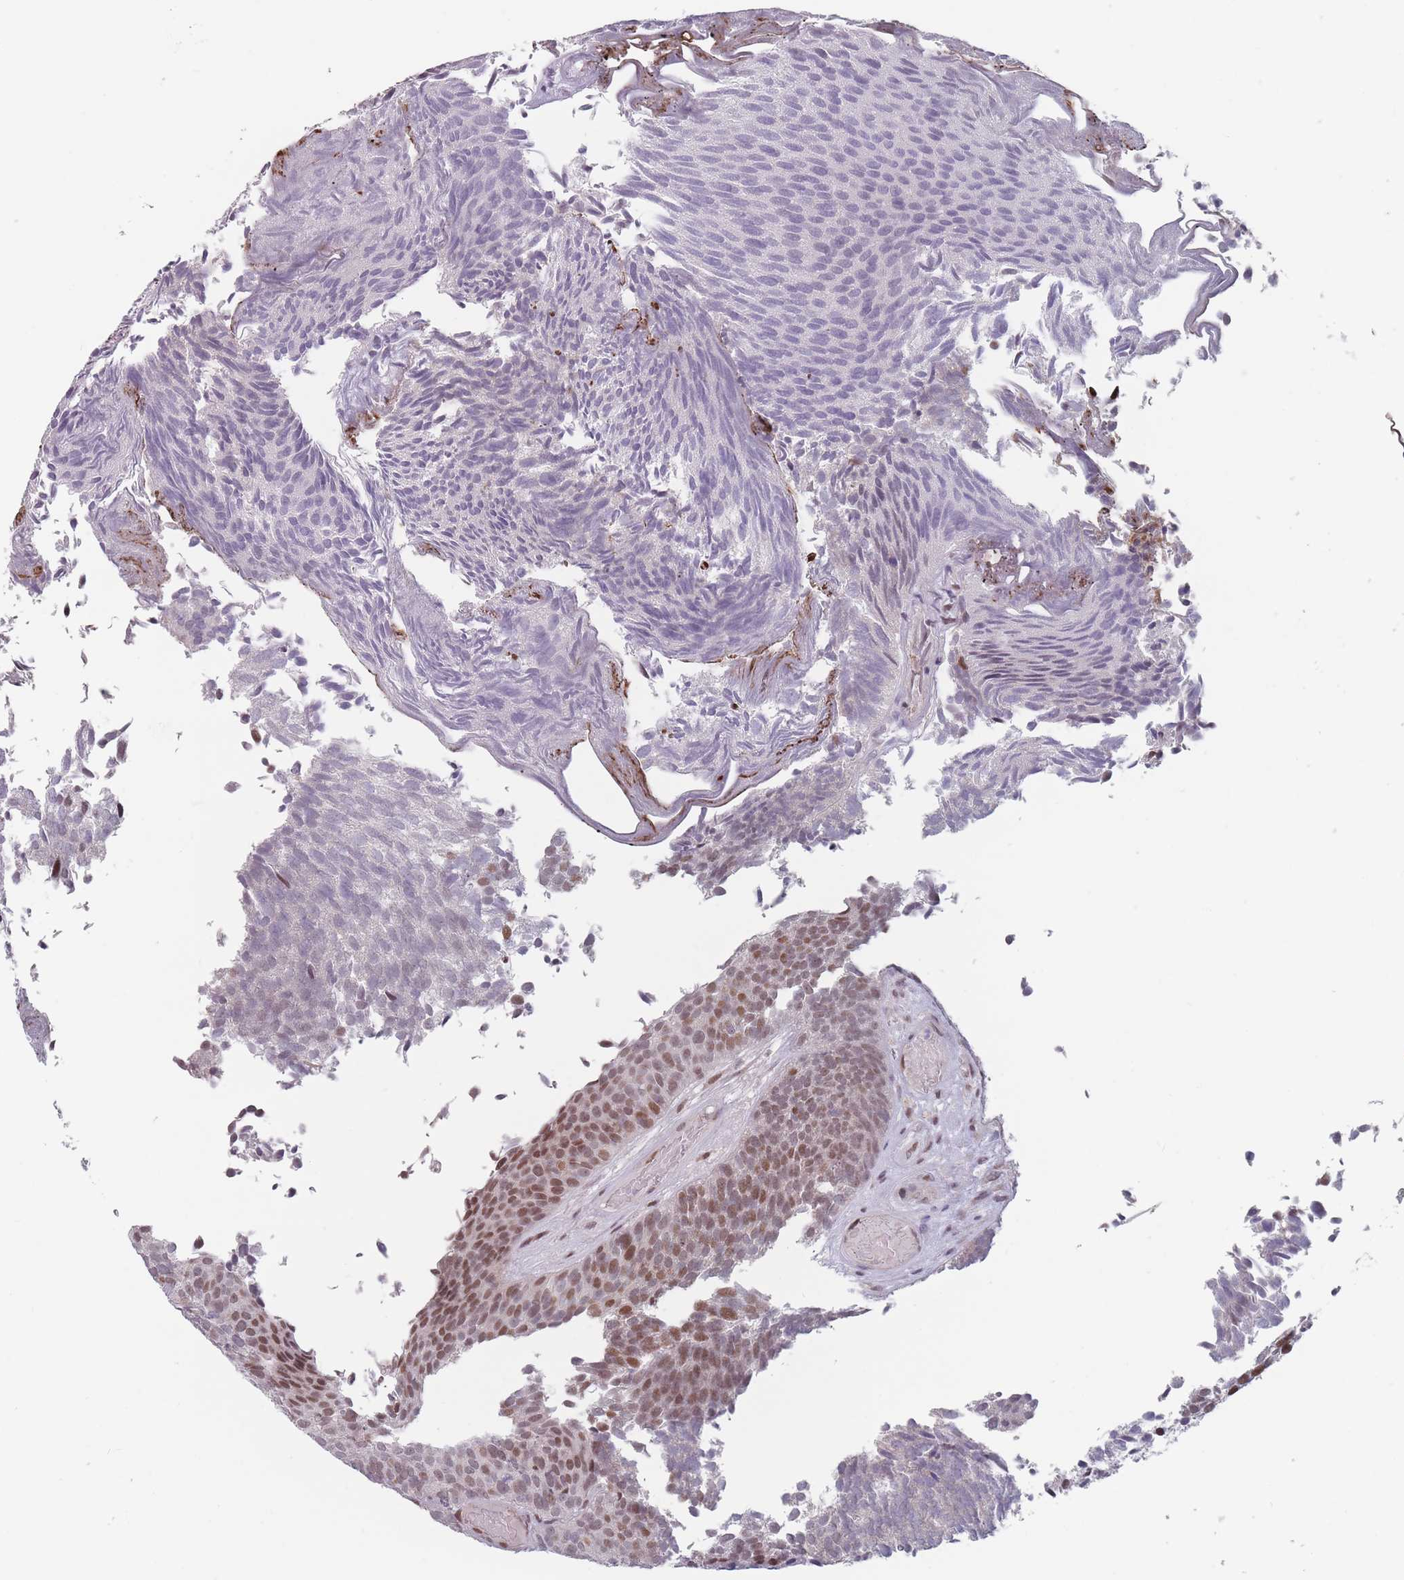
{"staining": {"intensity": "moderate", "quantity": "25%-75%", "location": "nuclear"}, "tissue": "urothelial cancer", "cell_type": "Tumor cells", "image_type": "cancer", "snomed": [{"axis": "morphology", "description": "Urothelial carcinoma, Low grade"}, {"axis": "topography", "description": "Urinary bladder"}], "caption": "Human urothelial cancer stained with a brown dye displays moderate nuclear positive positivity in approximately 25%-75% of tumor cells.", "gene": "SH3BGRL2", "patient": {"sex": "male", "age": 84}}